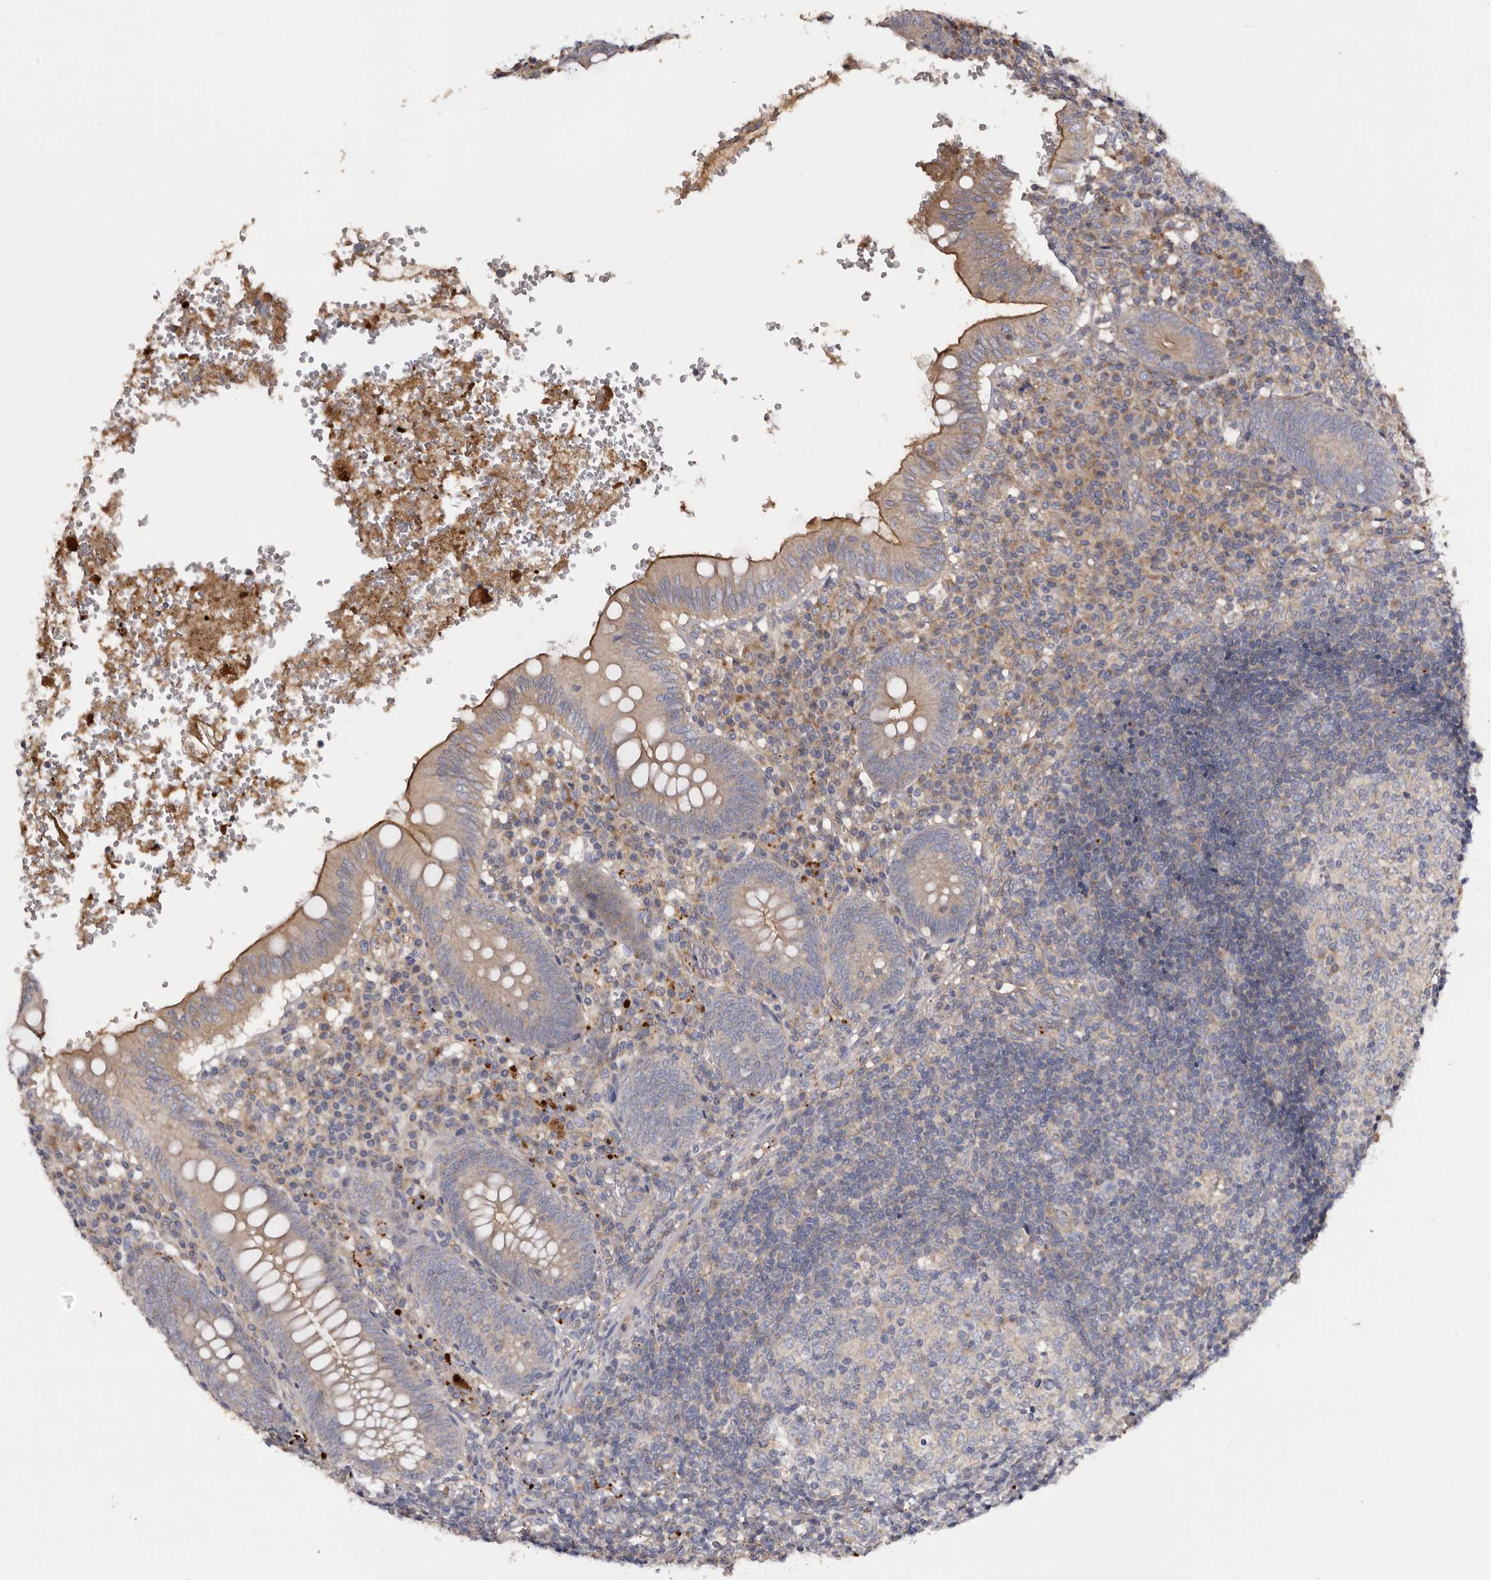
{"staining": {"intensity": "moderate", "quantity": "<25%", "location": "cytoplasmic/membranous"}, "tissue": "appendix", "cell_type": "Glandular cells", "image_type": "normal", "snomed": [{"axis": "morphology", "description": "Normal tissue, NOS"}, {"axis": "topography", "description": "Appendix"}], "caption": "Appendix stained with DAB immunohistochemistry demonstrates low levels of moderate cytoplasmic/membranous expression in approximately <25% of glandular cells. (IHC, brightfield microscopy, high magnification).", "gene": "INKA2", "patient": {"sex": "male", "age": 8}}